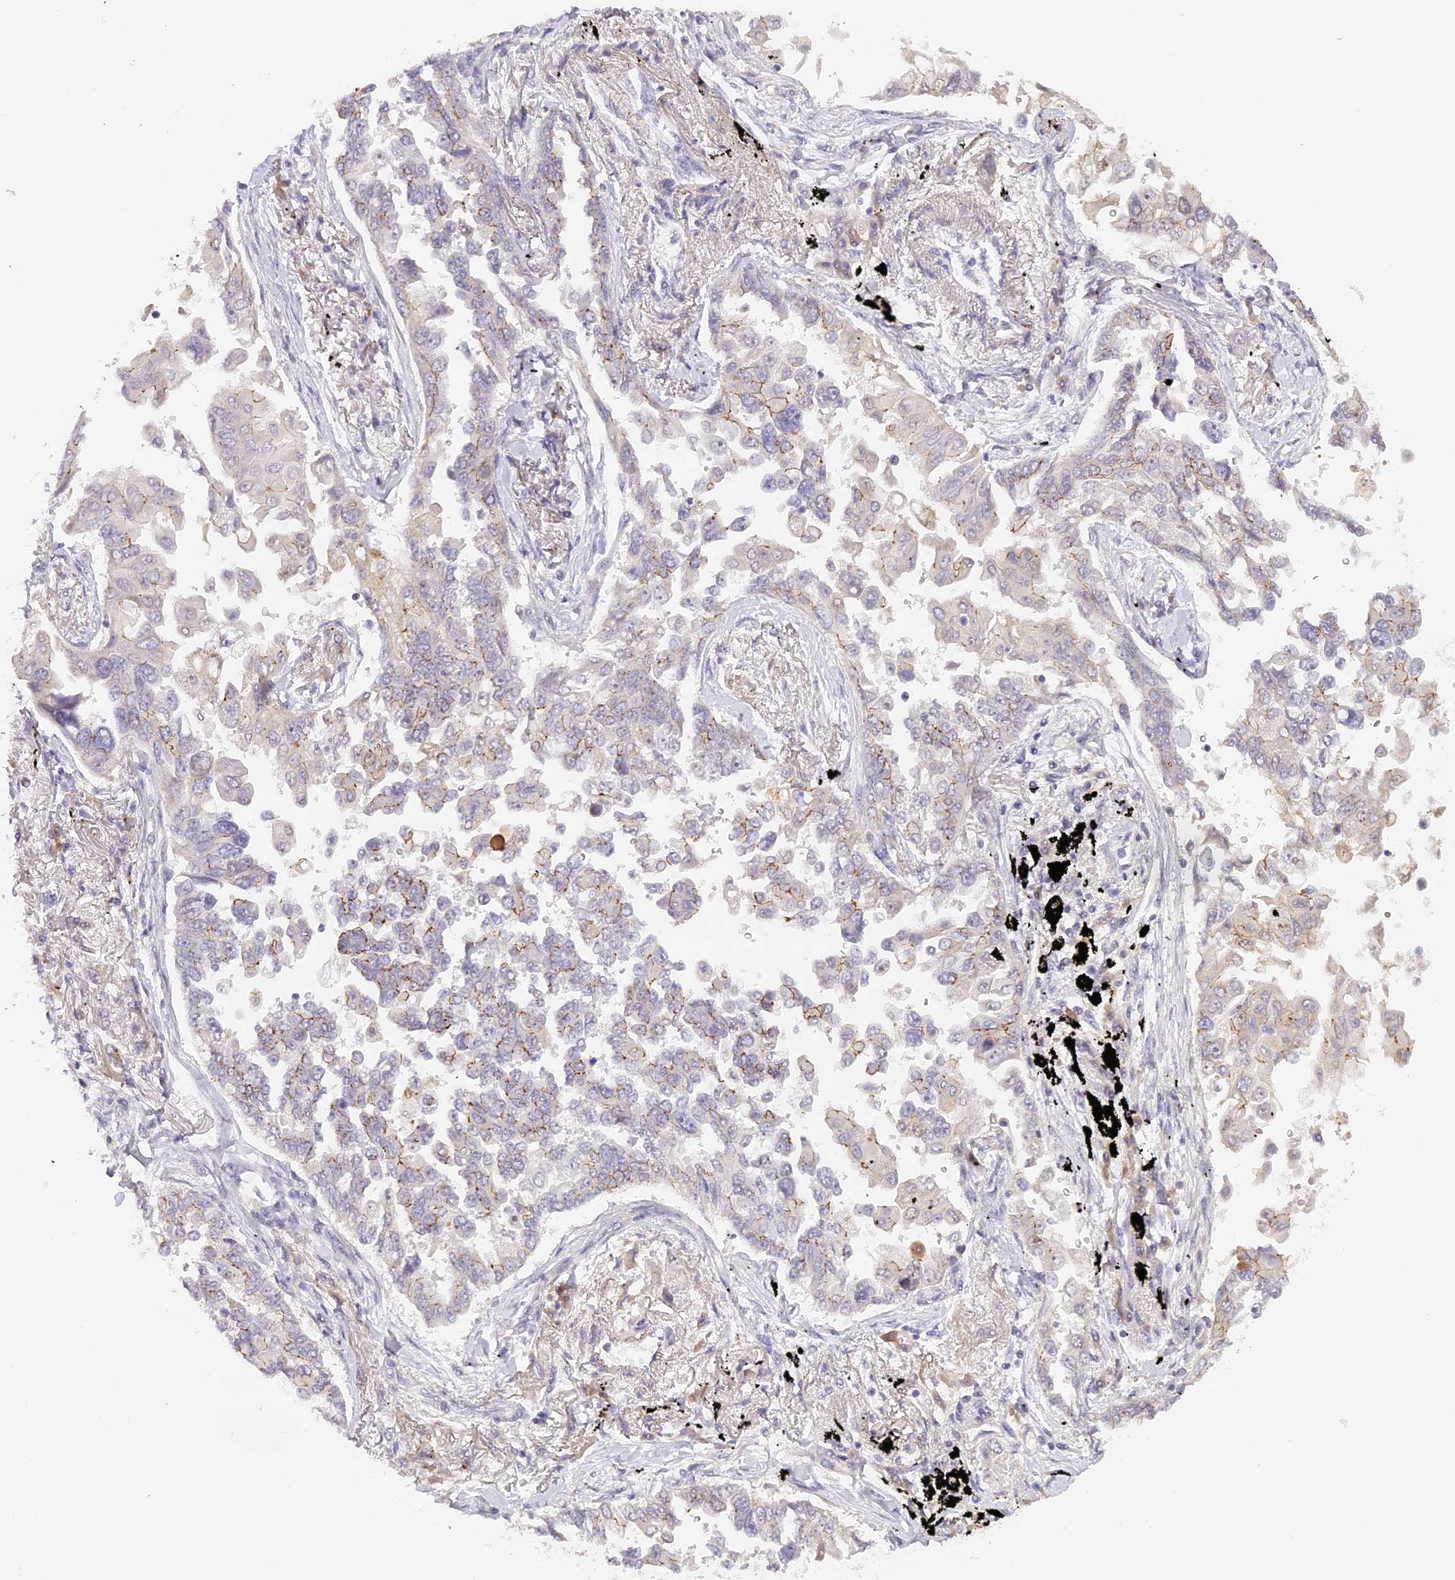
{"staining": {"intensity": "moderate", "quantity": "<25%", "location": "cytoplasmic/membranous"}, "tissue": "lung cancer", "cell_type": "Tumor cells", "image_type": "cancer", "snomed": [{"axis": "morphology", "description": "Adenocarcinoma, NOS"}, {"axis": "topography", "description": "Lung"}], "caption": "A histopathology image of lung adenocarcinoma stained for a protein shows moderate cytoplasmic/membranous brown staining in tumor cells.", "gene": "ELL3", "patient": {"sex": "female", "age": 67}}